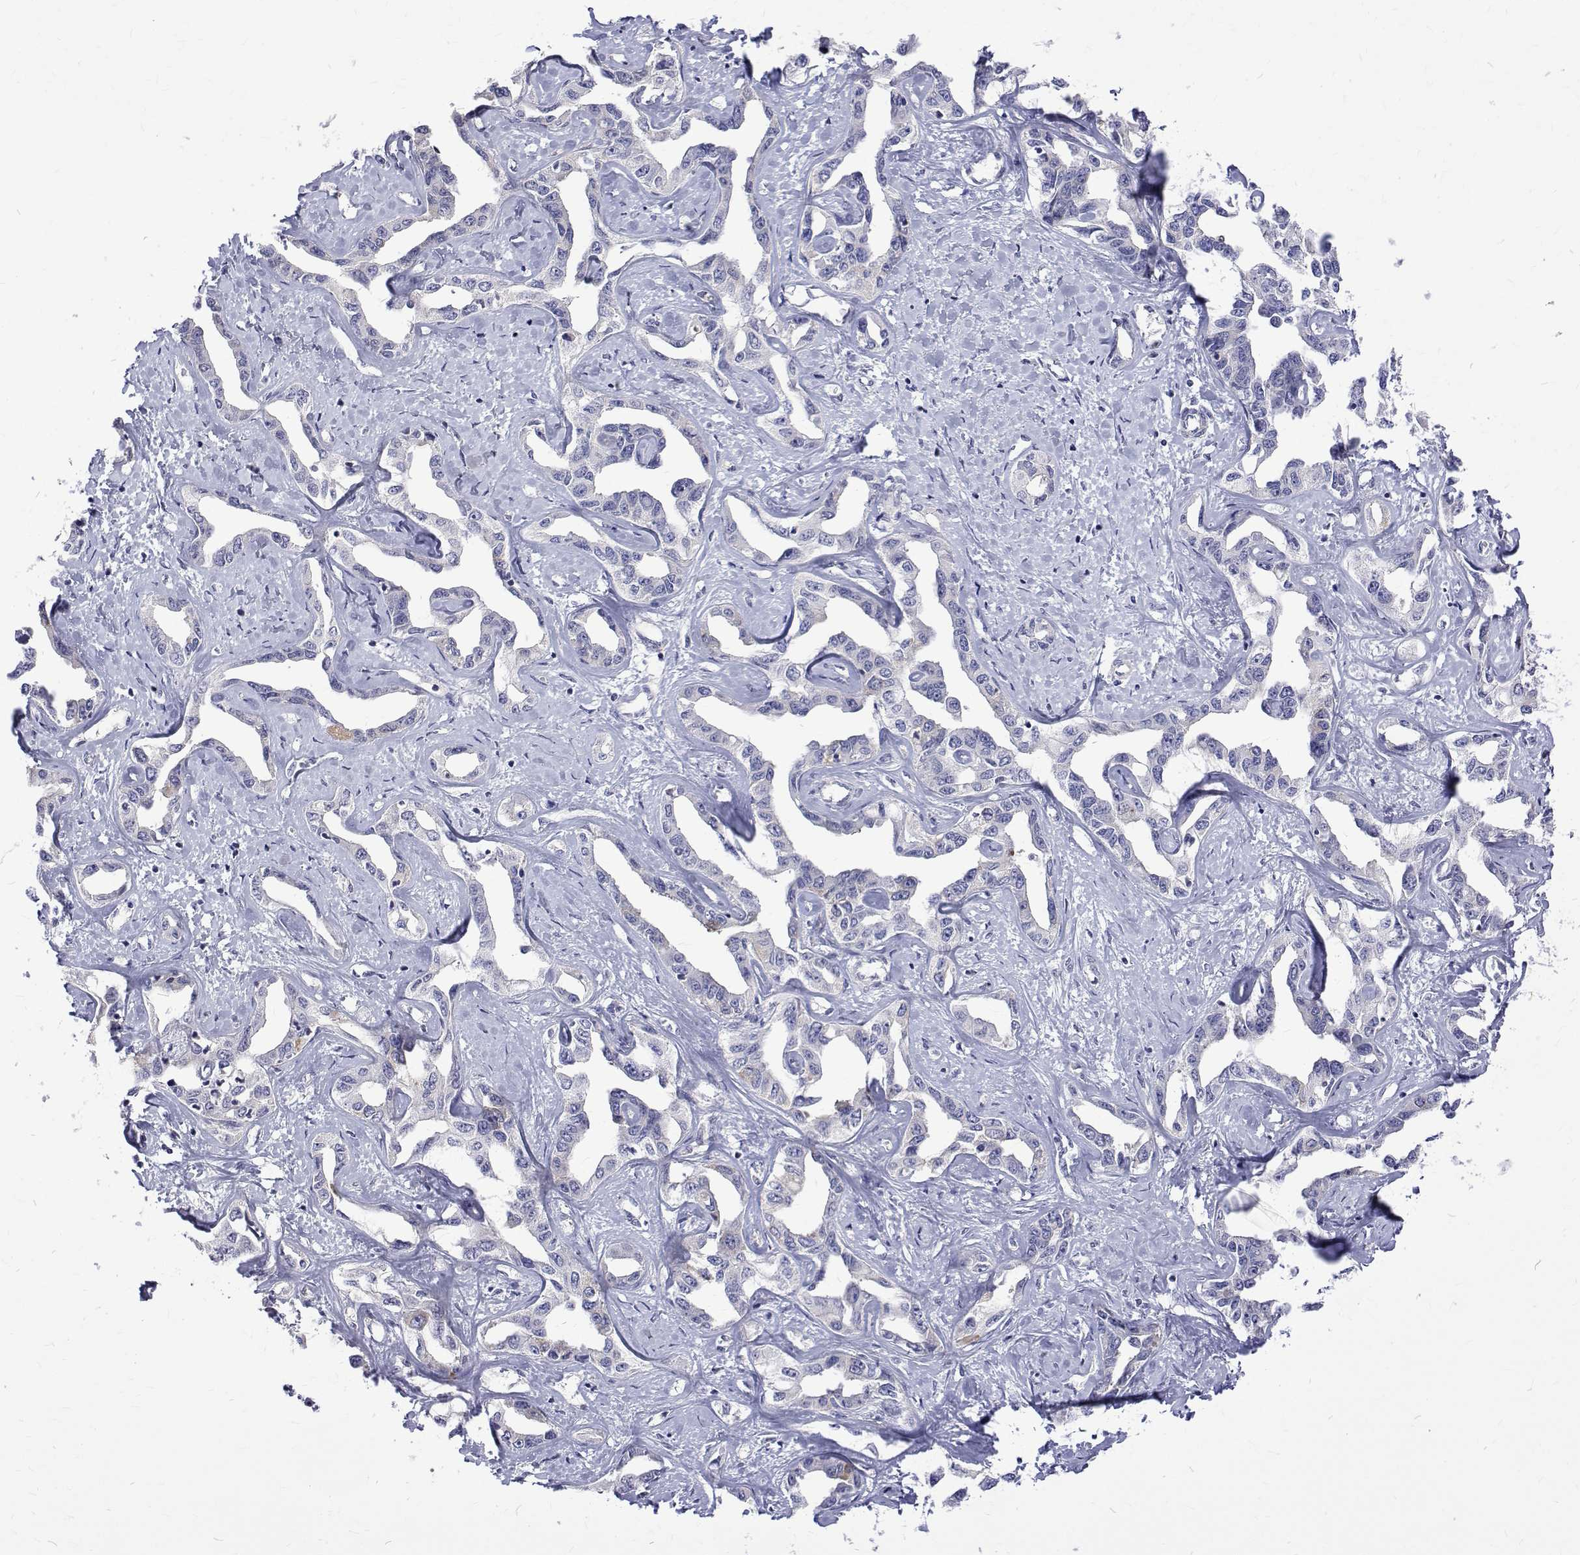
{"staining": {"intensity": "negative", "quantity": "none", "location": "none"}, "tissue": "liver cancer", "cell_type": "Tumor cells", "image_type": "cancer", "snomed": [{"axis": "morphology", "description": "Cholangiocarcinoma"}, {"axis": "topography", "description": "Liver"}], "caption": "This is an IHC image of human liver cancer. There is no expression in tumor cells.", "gene": "PADI1", "patient": {"sex": "male", "age": 59}}